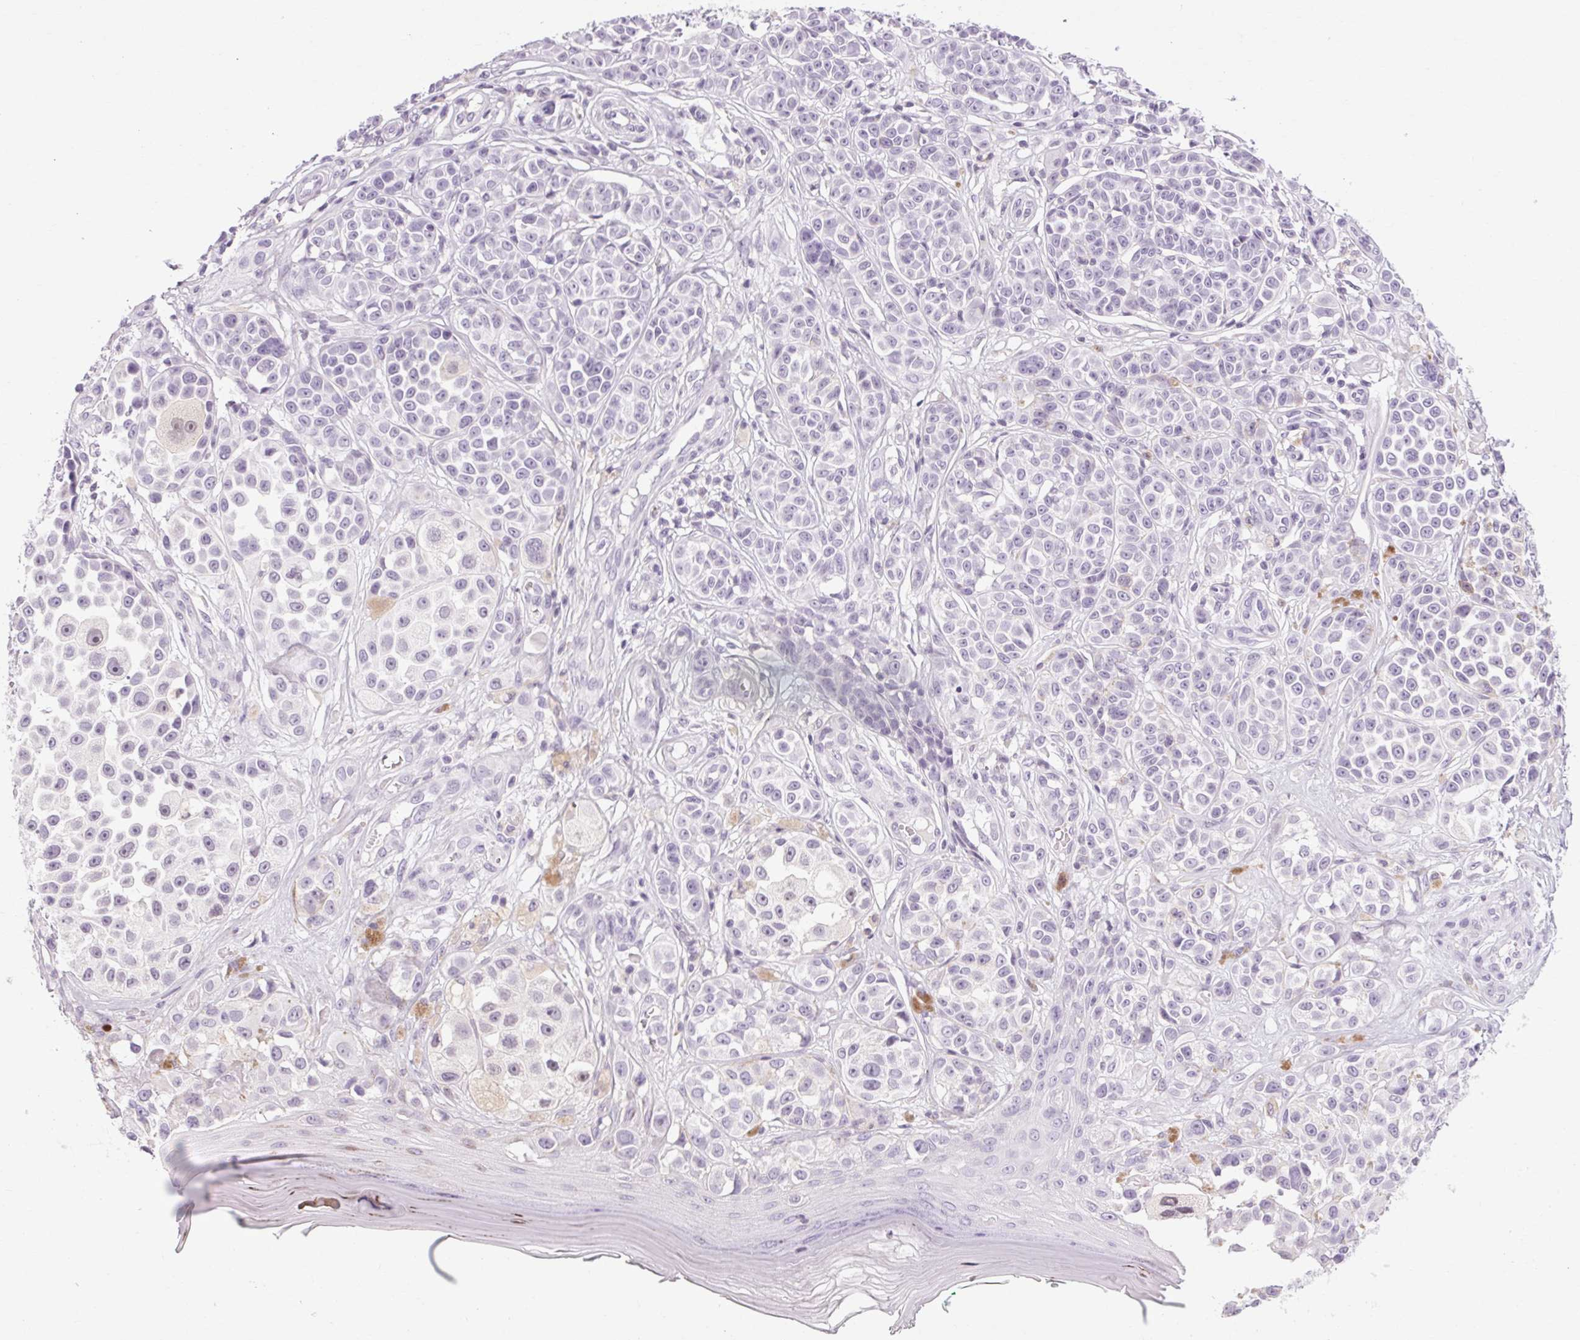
{"staining": {"intensity": "negative", "quantity": "none", "location": "none"}, "tissue": "melanoma", "cell_type": "Tumor cells", "image_type": "cancer", "snomed": [{"axis": "morphology", "description": "Malignant melanoma, NOS"}, {"axis": "topography", "description": "Skin"}], "caption": "This is a photomicrograph of immunohistochemistry (IHC) staining of melanoma, which shows no positivity in tumor cells.", "gene": "POMC", "patient": {"sex": "female", "age": 90}}